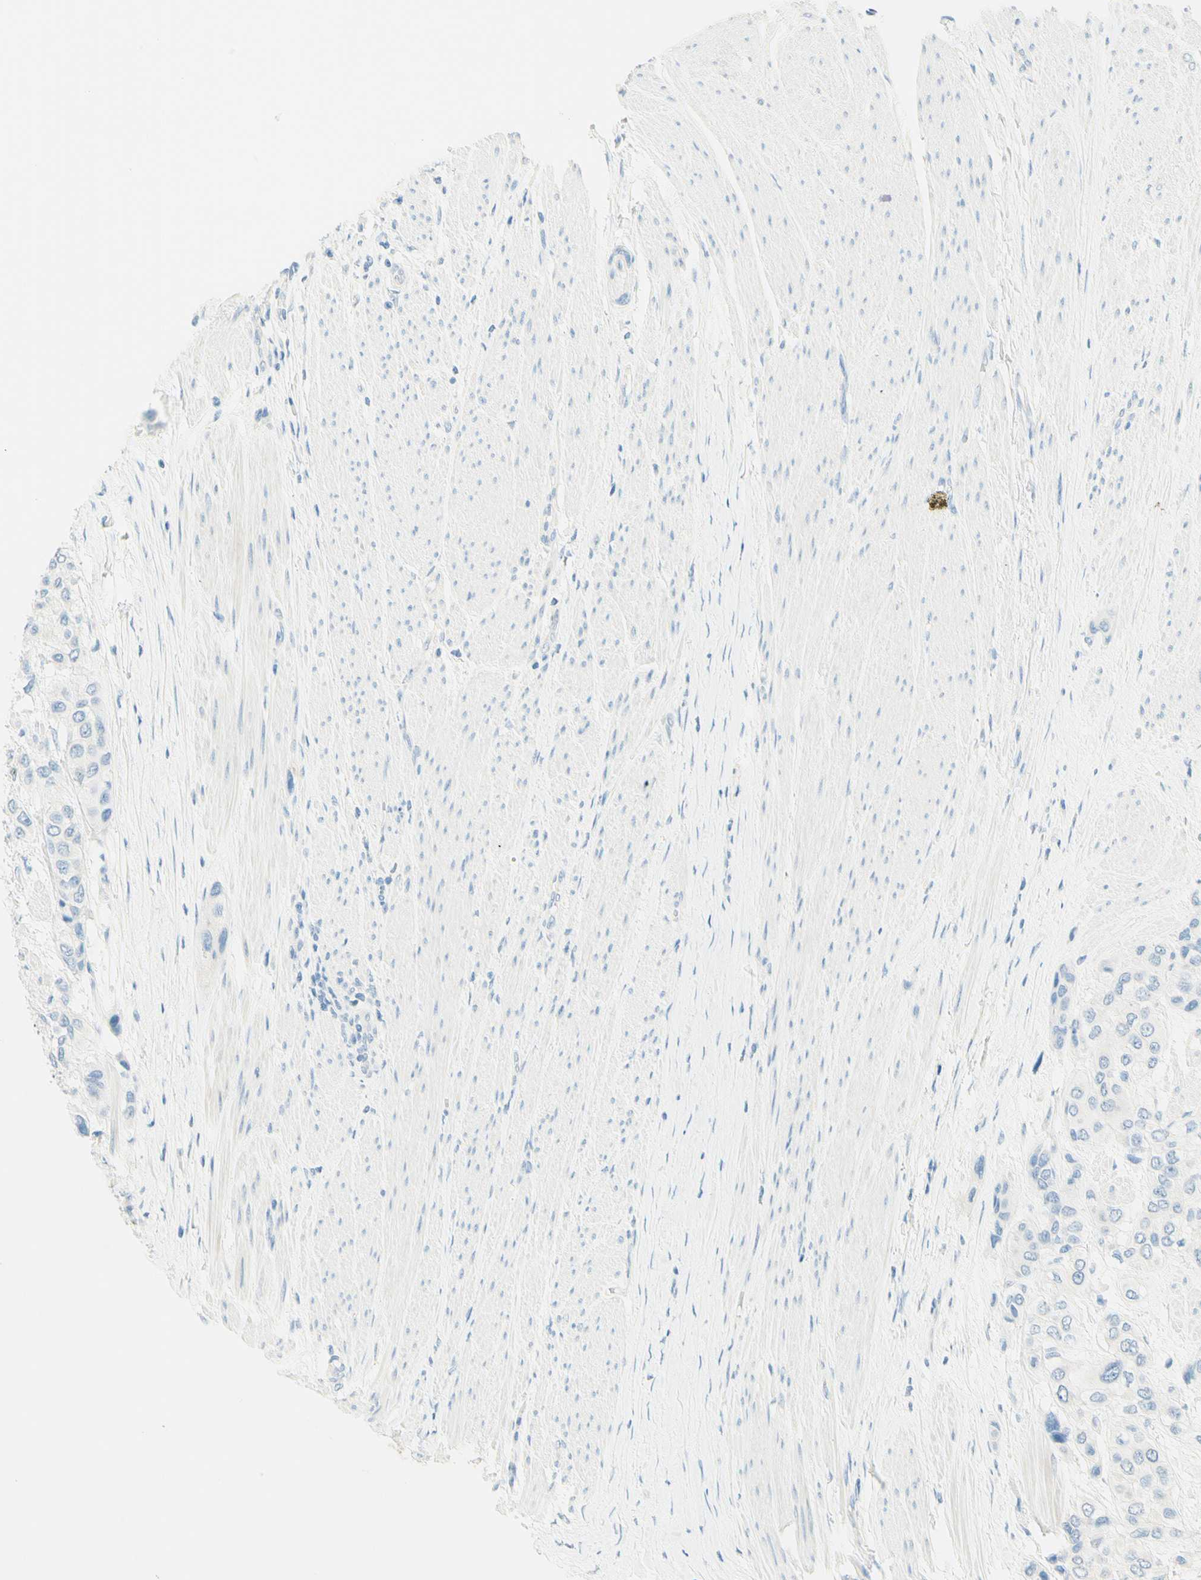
{"staining": {"intensity": "negative", "quantity": "none", "location": "none"}, "tissue": "urothelial cancer", "cell_type": "Tumor cells", "image_type": "cancer", "snomed": [{"axis": "morphology", "description": "Urothelial carcinoma, High grade"}, {"axis": "topography", "description": "Urinary bladder"}], "caption": "This histopathology image is of urothelial cancer stained with immunohistochemistry (IHC) to label a protein in brown with the nuclei are counter-stained blue. There is no staining in tumor cells.", "gene": "TMEM132D", "patient": {"sex": "female", "age": 56}}